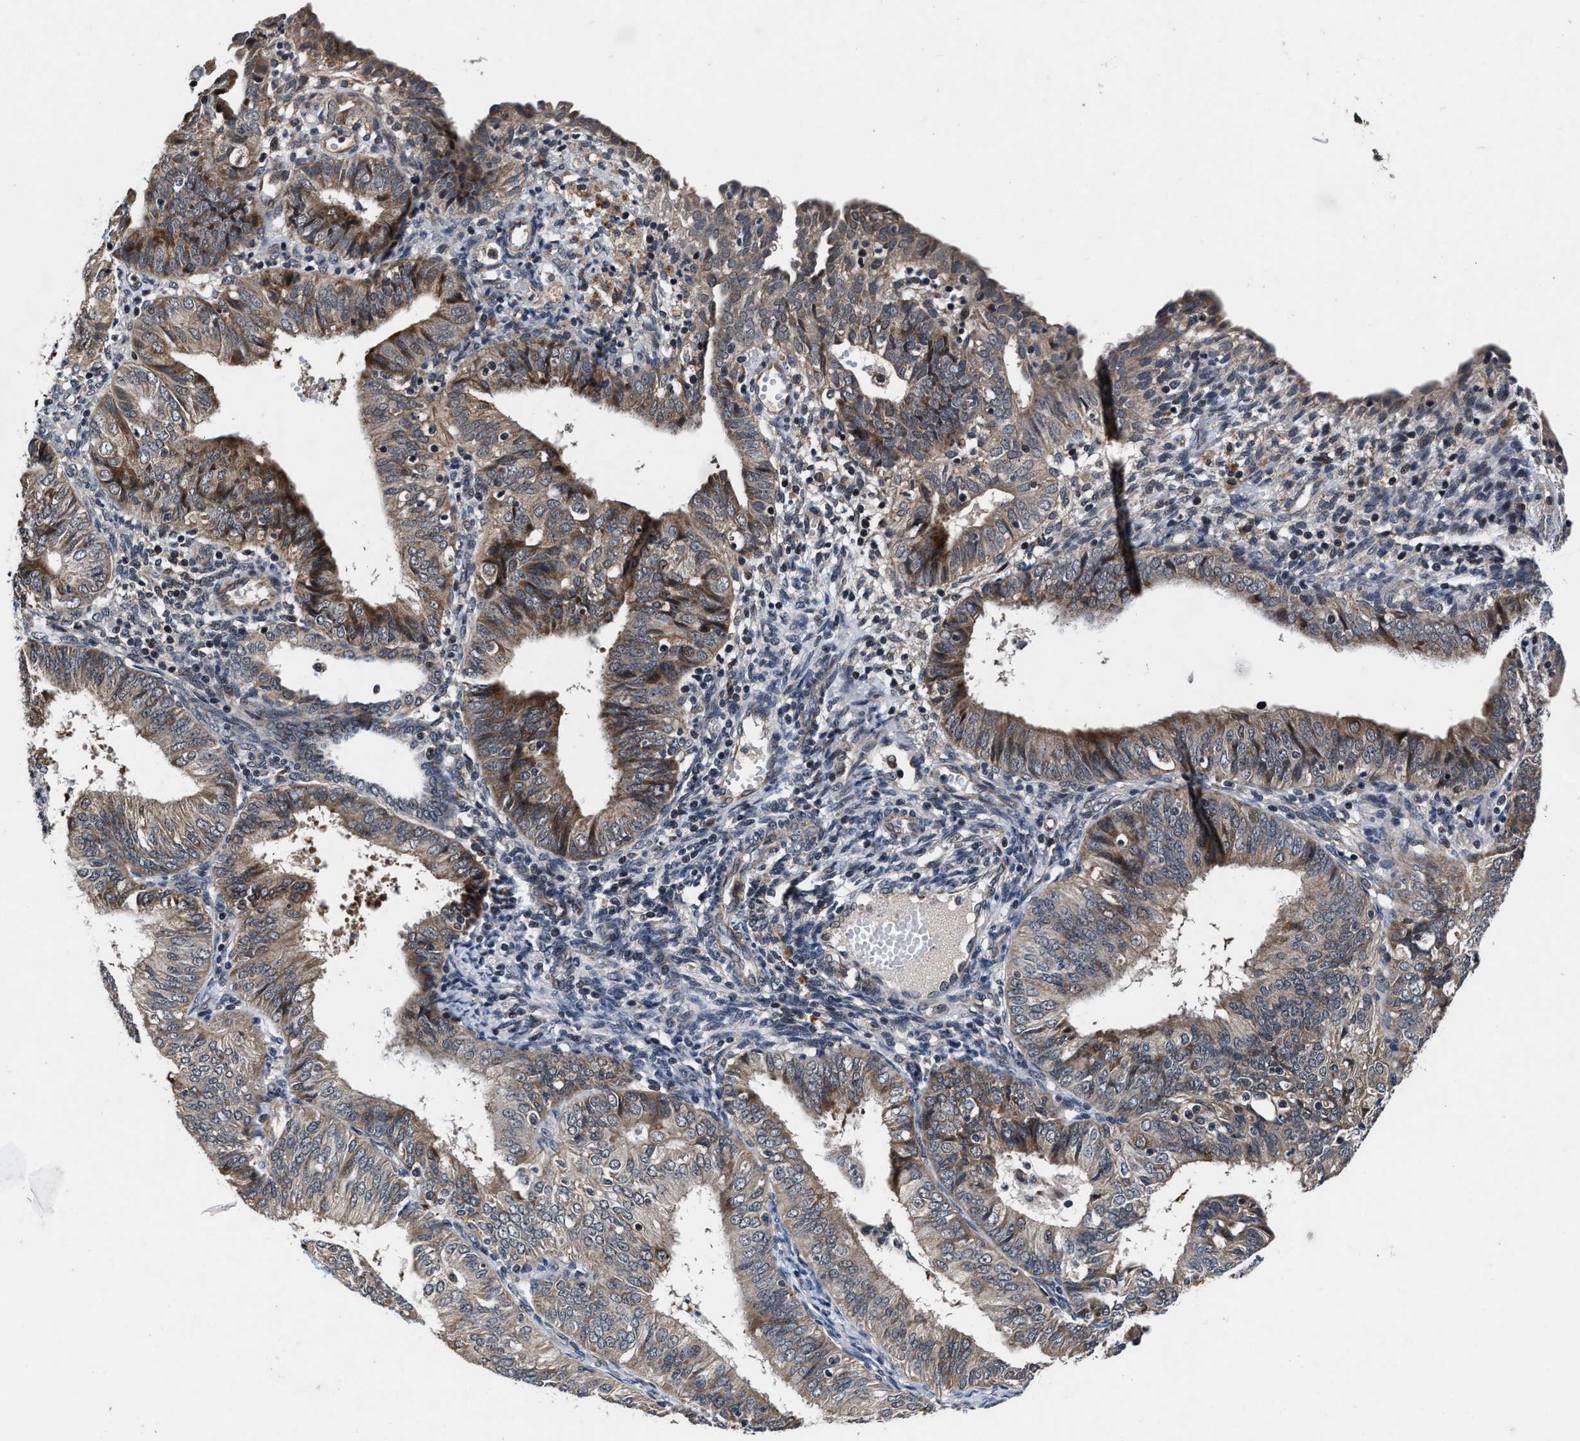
{"staining": {"intensity": "moderate", "quantity": "25%-75%", "location": "cytoplasmic/membranous"}, "tissue": "endometrial cancer", "cell_type": "Tumor cells", "image_type": "cancer", "snomed": [{"axis": "morphology", "description": "Adenocarcinoma, NOS"}, {"axis": "topography", "description": "Endometrium"}], "caption": "Endometrial cancer (adenocarcinoma) stained with a protein marker exhibits moderate staining in tumor cells.", "gene": "TMEM53", "patient": {"sex": "female", "age": 58}}